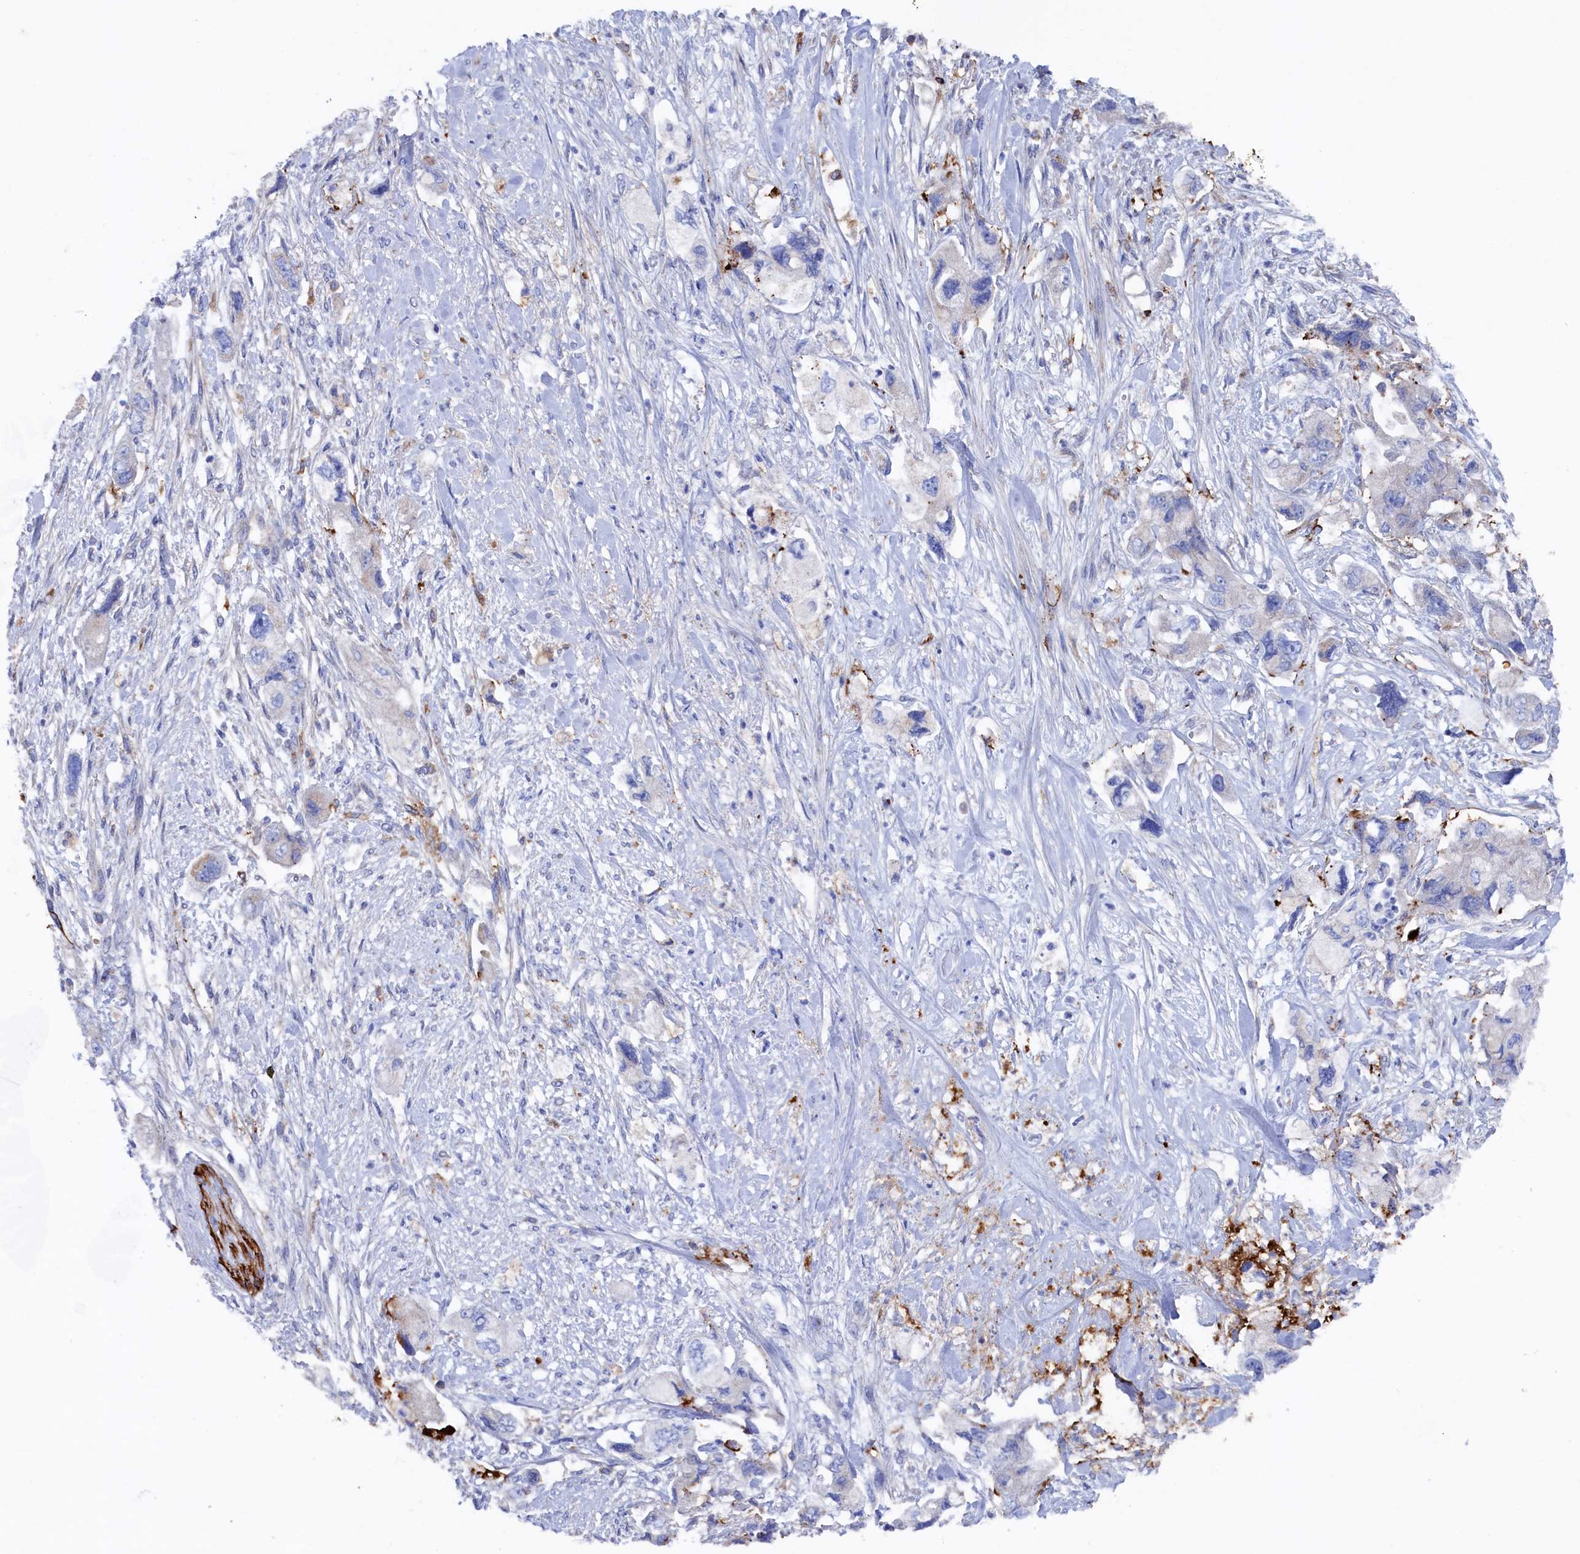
{"staining": {"intensity": "negative", "quantity": "none", "location": "none"}, "tissue": "pancreatic cancer", "cell_type": "Tumor cells", "image_type": "cancer", "snomed": [{"axis": "morphology", "description": "Adenocarcinoma, NOS"}, {"axis": "topography", "description": "Pancreas"}], "caption": "IHC micrograph of human adenocarcinoma (pancreatic) stained for a protein (brown), which reveals no staining in tumor cells.", "gene": "C12orf73", "patient": {"sex": "female", "age": 73}}